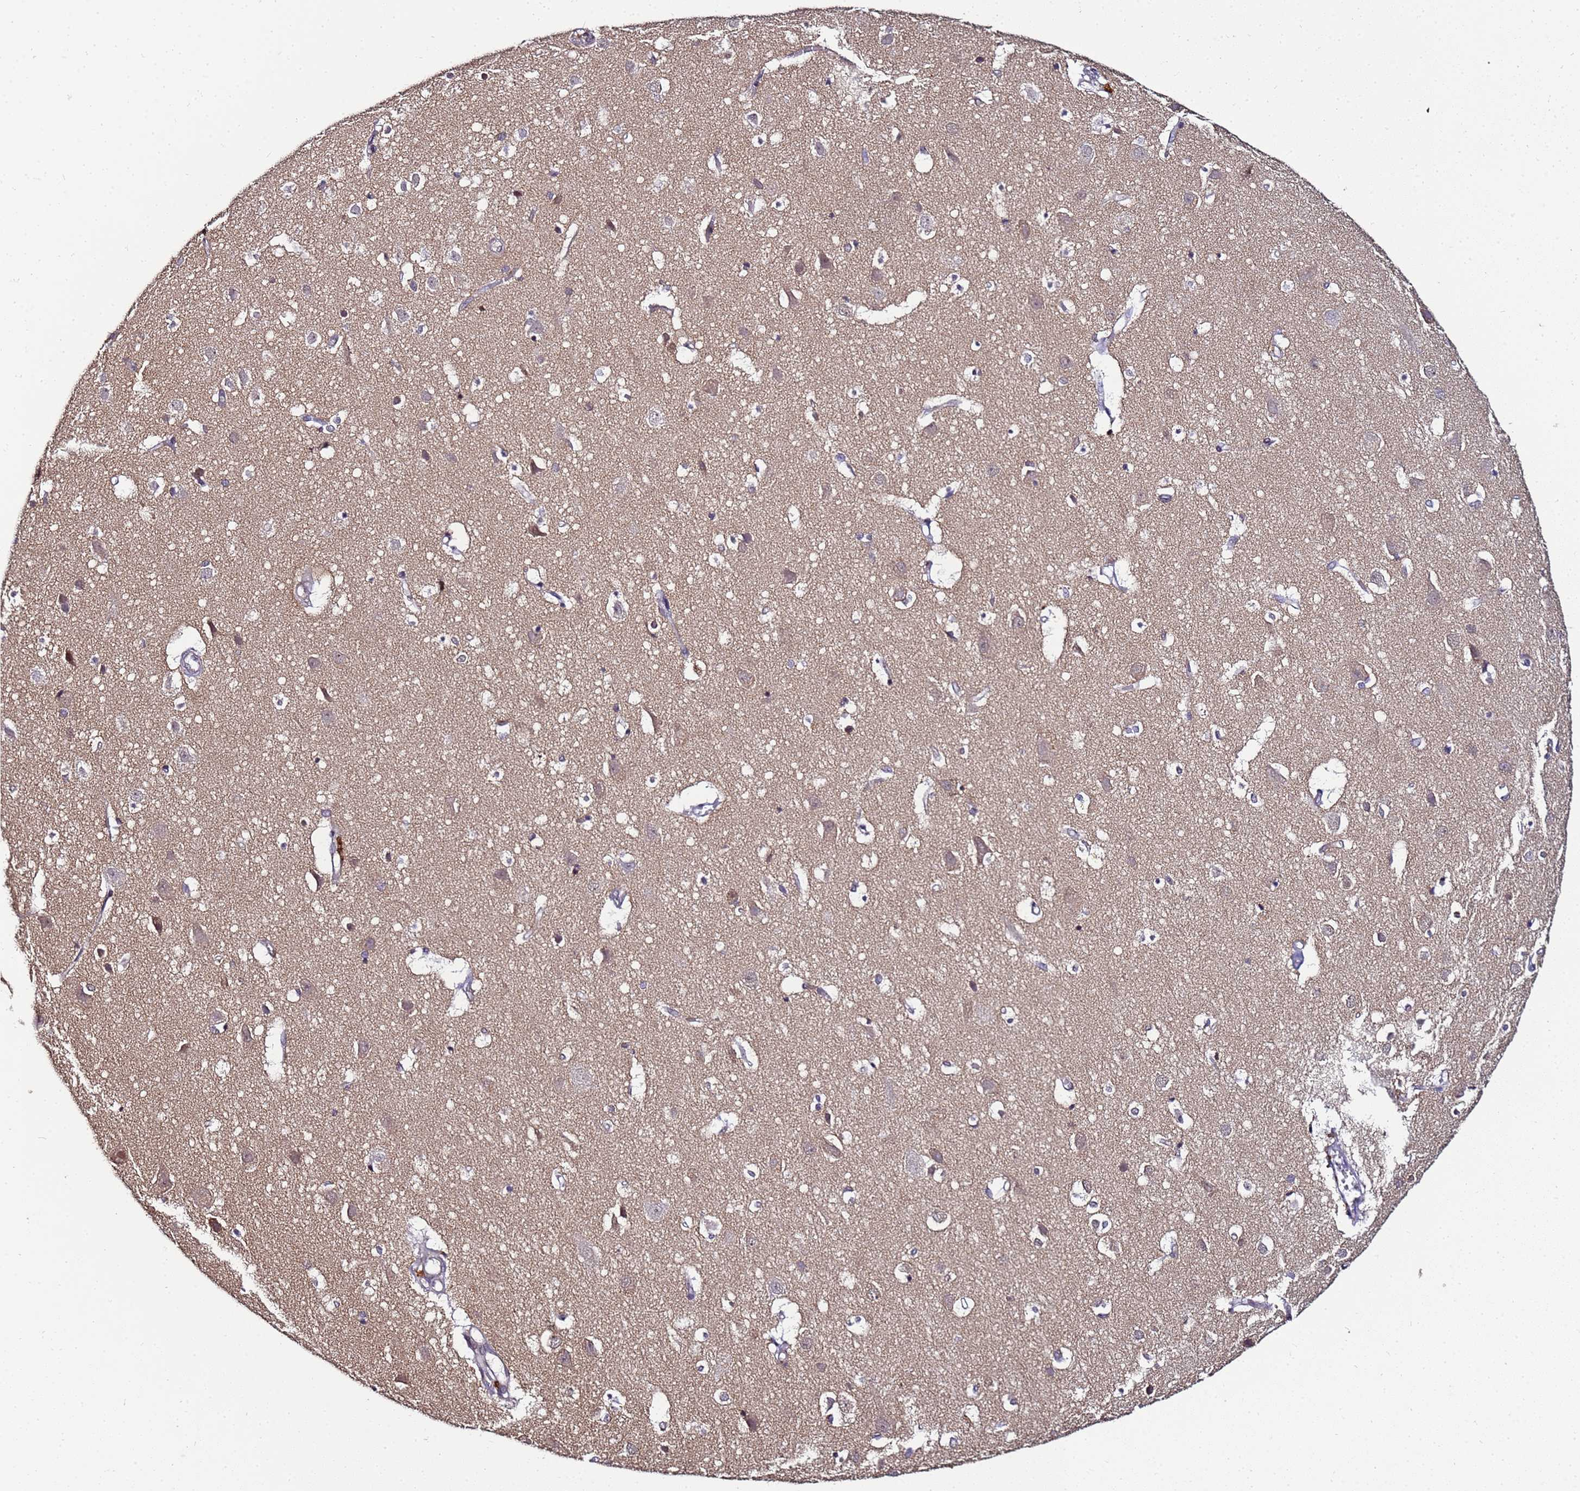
{"staining": {"intensity": "weak", "quantity": ">75%", "location": "cytoplasmic/membranous"}, "tissue": "cerebral cortex", "cell_type": "Endothelial cells", "image_type": "normal", "snomed": [{"axis": "morphology", "description": "Normal tissue, NOS"}, {"axis": "topography", "description": "Cerebral cortex"}], "caption": "IHC staining of normal cerebral cortex, which reveals low levels of weak cytoplasmic/membranous staining in about >75% of endothelial cells indicating weak cytoplasmic/membranous protein expression. The staining was performed using DAB (3,3'-diaminobenzidine) (brown) for protein detection and nuclei were counterstained in hematoxylin (blue).", "gene": "ANKRD17", "patient": {"sex": "male", "age": 54}}